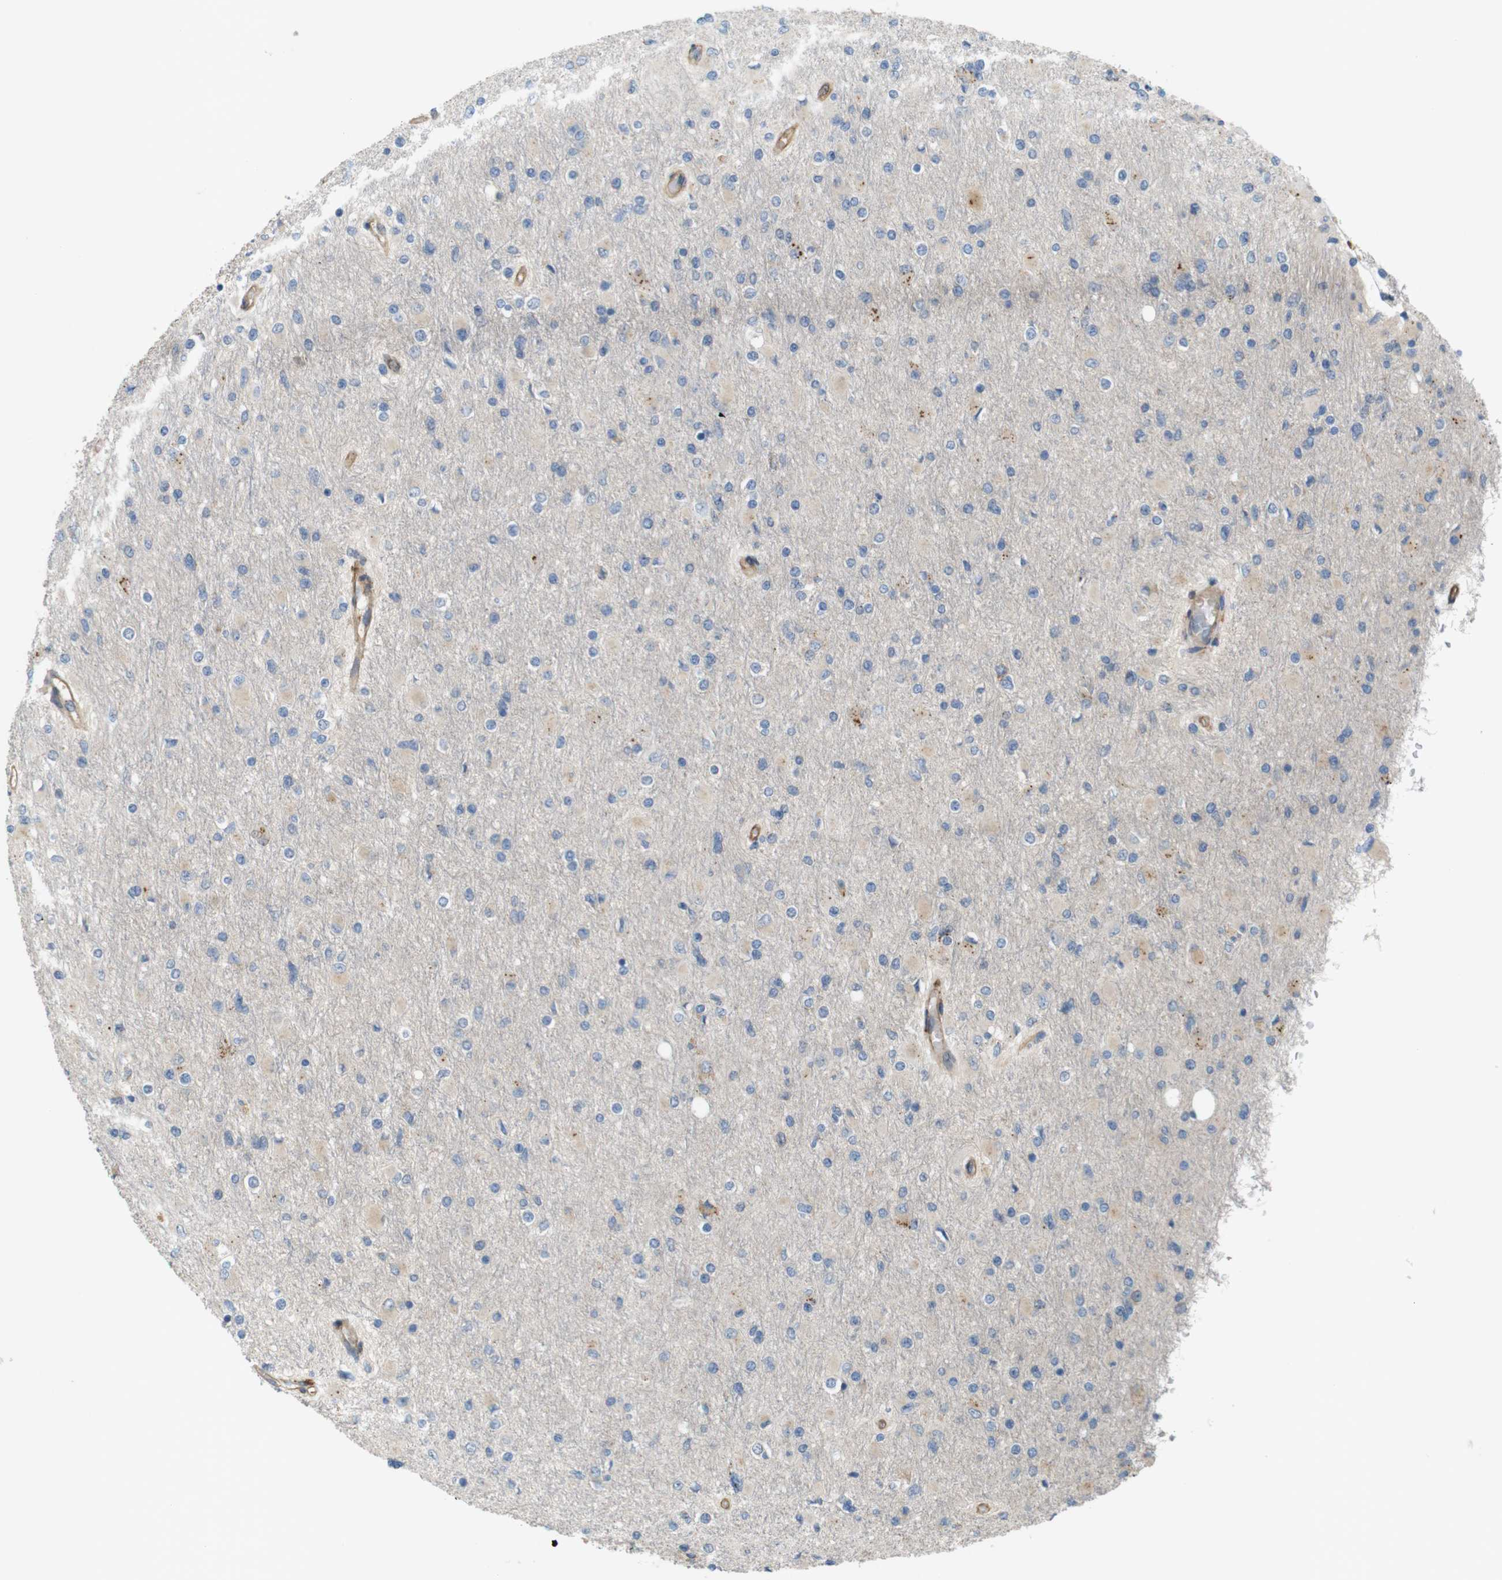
{"staining": {"intensity": "negative", "quantity": "none", "location": "none"}, "tissue": "glioma", "cell_type": "Tumor cells", "image_type": "cancer", "snomed": [{"axis": "morphology", "description": "Glioma, malignant, High grade"}, {"axis": "topography", "description": "Cerebral cortex"}], "caption": "Tumor cells show no significant protein positivity in high-grade glioma (malignant).", "gene": "BVES", "patient": {"sex": "female", "age": 36}}